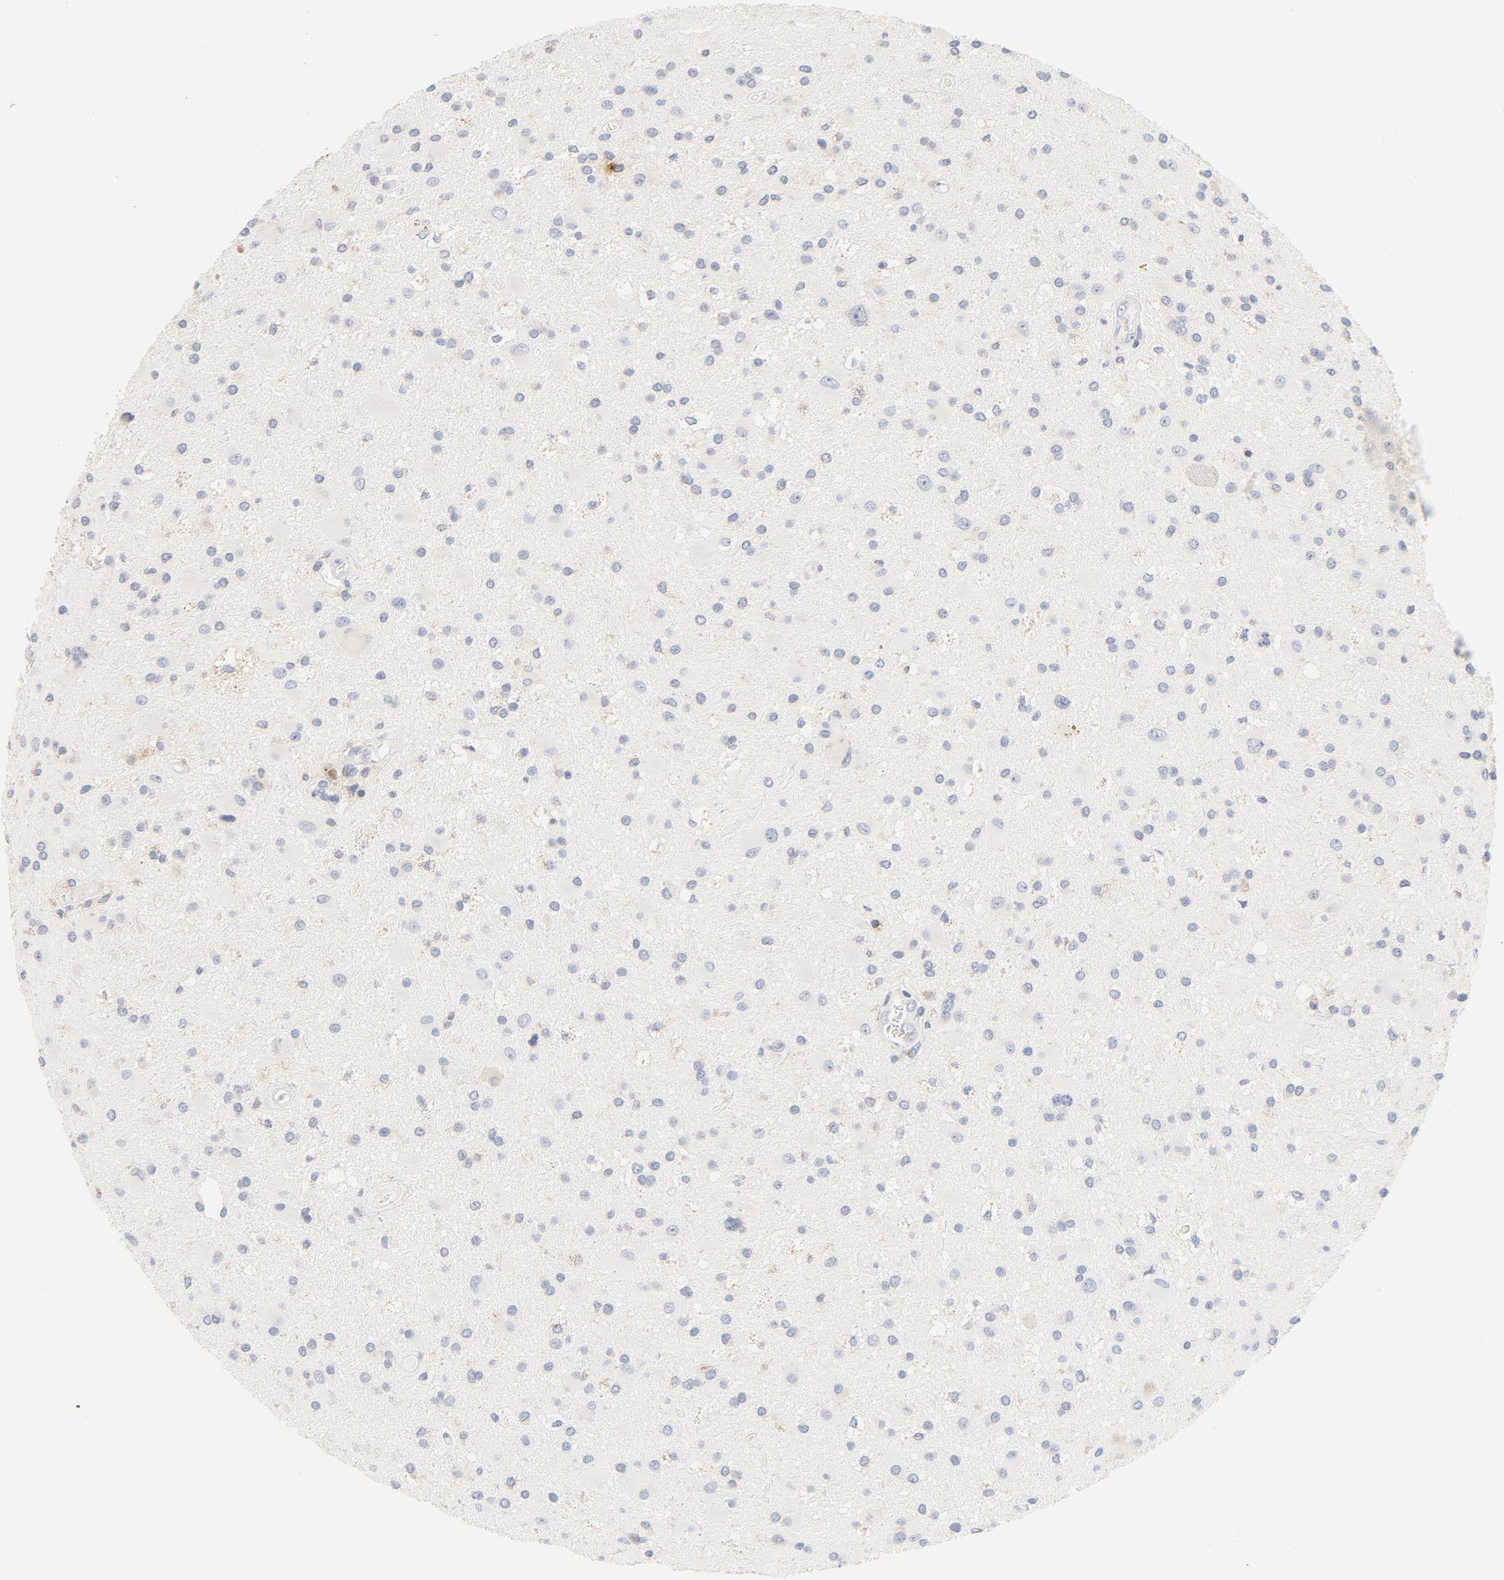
{"staining": {"intensity": "negative", "quantity": "none", "location": "none"}, "tissue": "glioma", "cell_type": "Tumor cells", "image_type": "cancer", "snomed": [{"axis": "morphology", "description": "Glioma, malignant, Low grade"}, {"axis": "topography", "description": "Brain"}], "caption": "DAB immunohistochemical staining of malignant glioma (low-grade) exhibits no significant positivity in tumor cells.", "gene": "TLR4", "patient": {"sex": "male", "age": 58}}